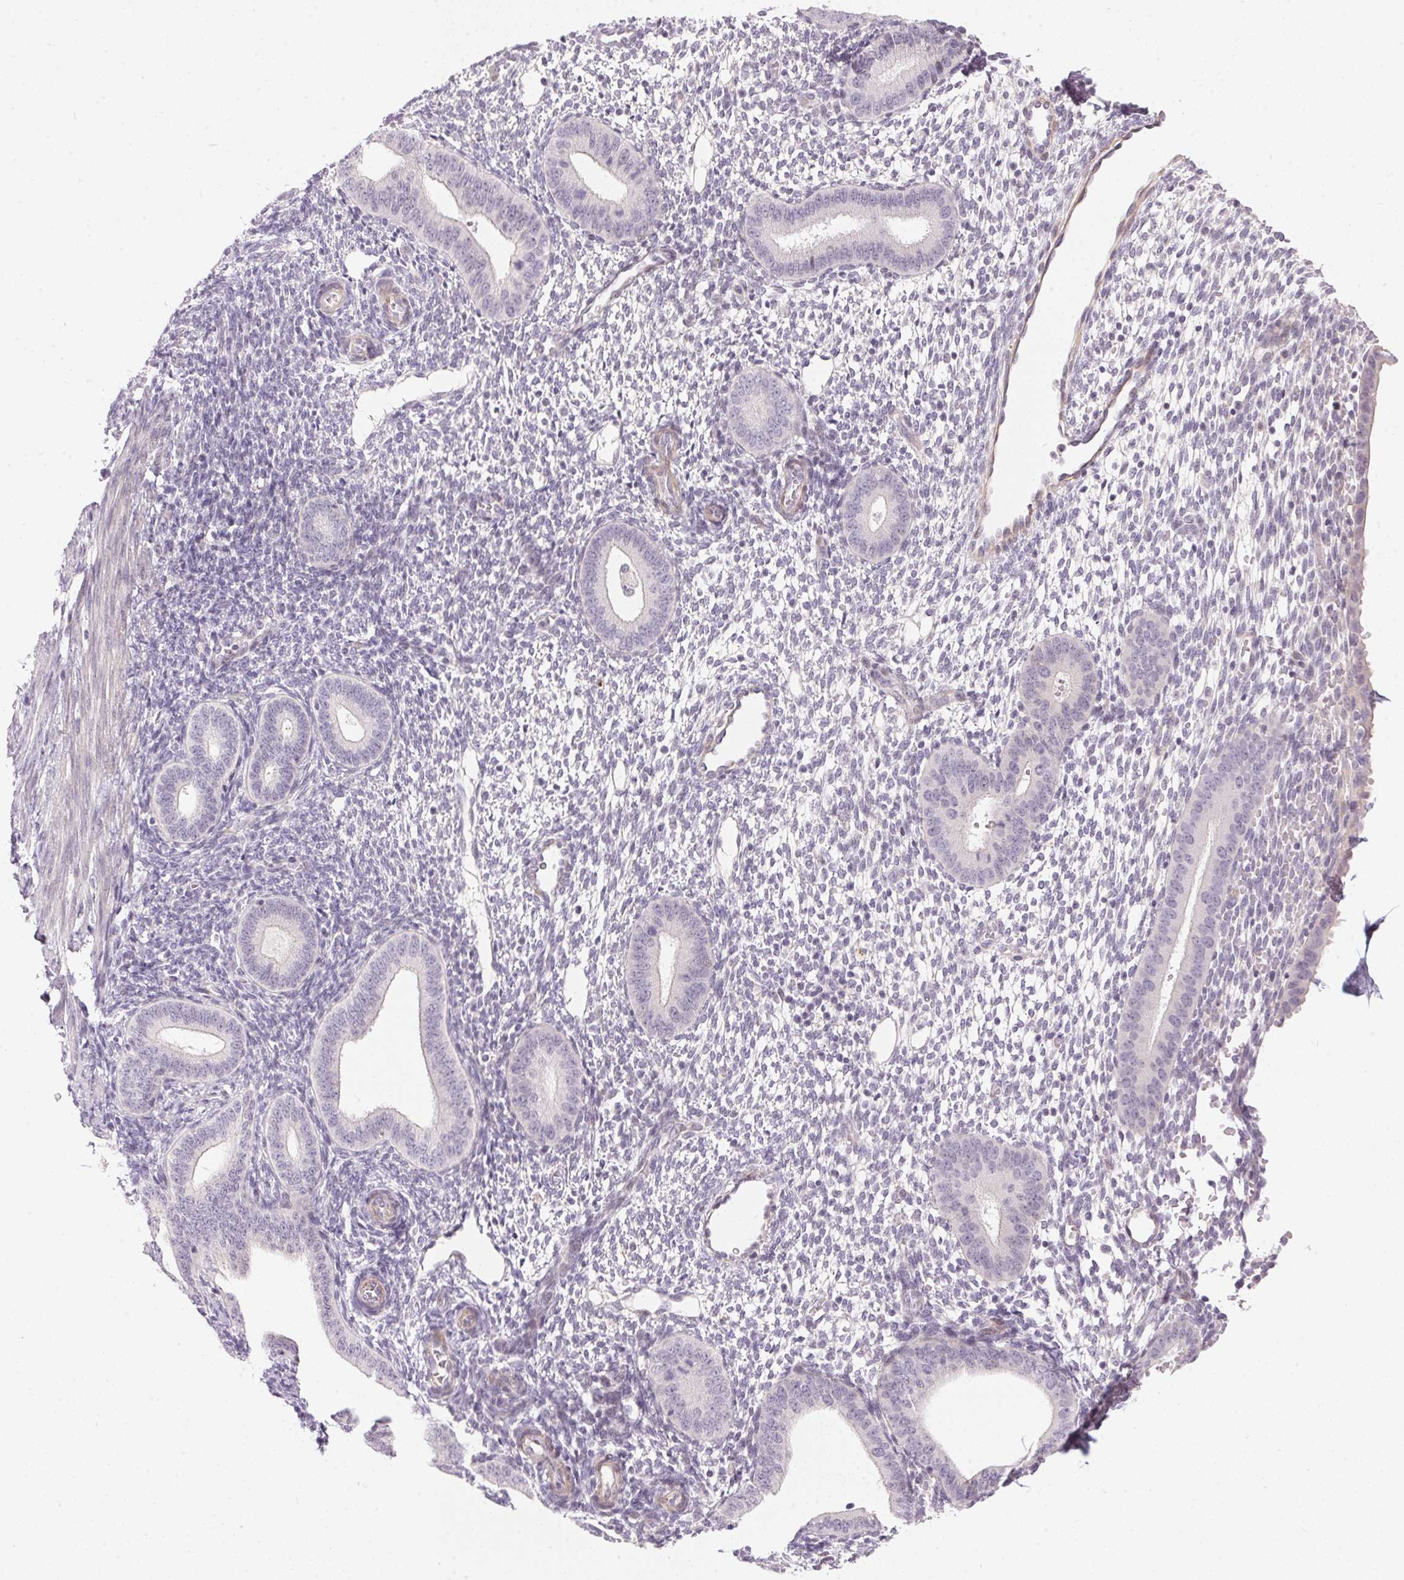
{"staining": {"intensity": "negative", "quantity": "none", "location": "none"}, "tissue": "endometrium", "cell_type": "Cells in endometrial stroma", "image_type": "normal", "snomed": [{"axis": "morphology", "description": "Normal tissue, NOS"}, {"axis": "topography", "description": "Endometrium"}], "caption": "Immunohistochemical staining of benign endometrium displays no significant staining in cells in endometrial stroma. Brightfield microscopy of IHC stained with DAB (brown) and hematoxylin (blue), captured at high magnification.", "gene": "GDAP1L1", "patient": {"sex": "female", "age": 40}}